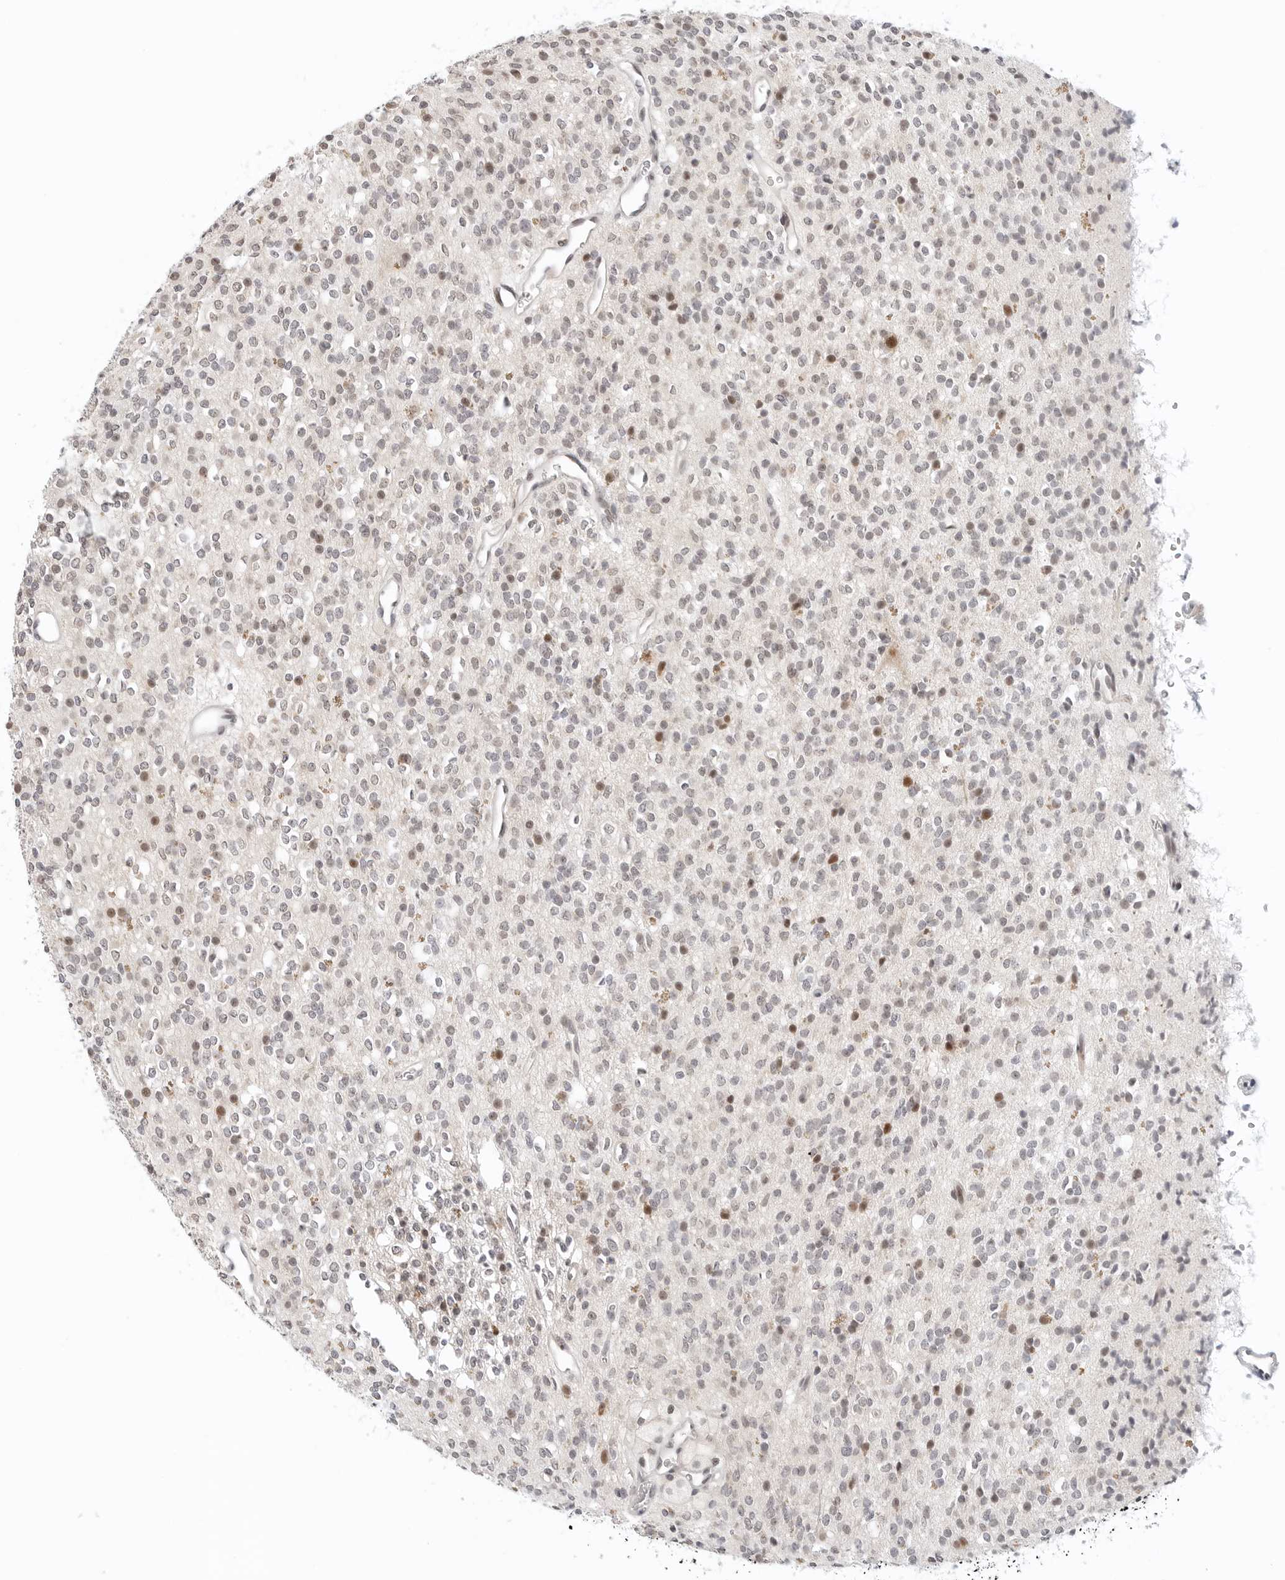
{"staining": {"intensity": "weak", "quantity": "25%-75%", "location": "nuclear"}, "tissue": "glioma", "cell_type": "Tumor cells", "image_type": "cancer", "snomed": [{"axis": "morphology", "description": "Glioma, malignant, High grade"}, {"axis": "topography", "description": "Brain"}], "caption": "High-grade glioma (malignant) stained with DAB (3,3'-diaminobenzidine) immunohistochemistry (IHC) exhibits low levels of weak nuclear positivity in approximately 25%-75% of tumor cells. The protein is shown in brown color, while the nuclei are stained blue.", "gene": "TSEN2", "patient": {"sex": "male", "age": 34}}